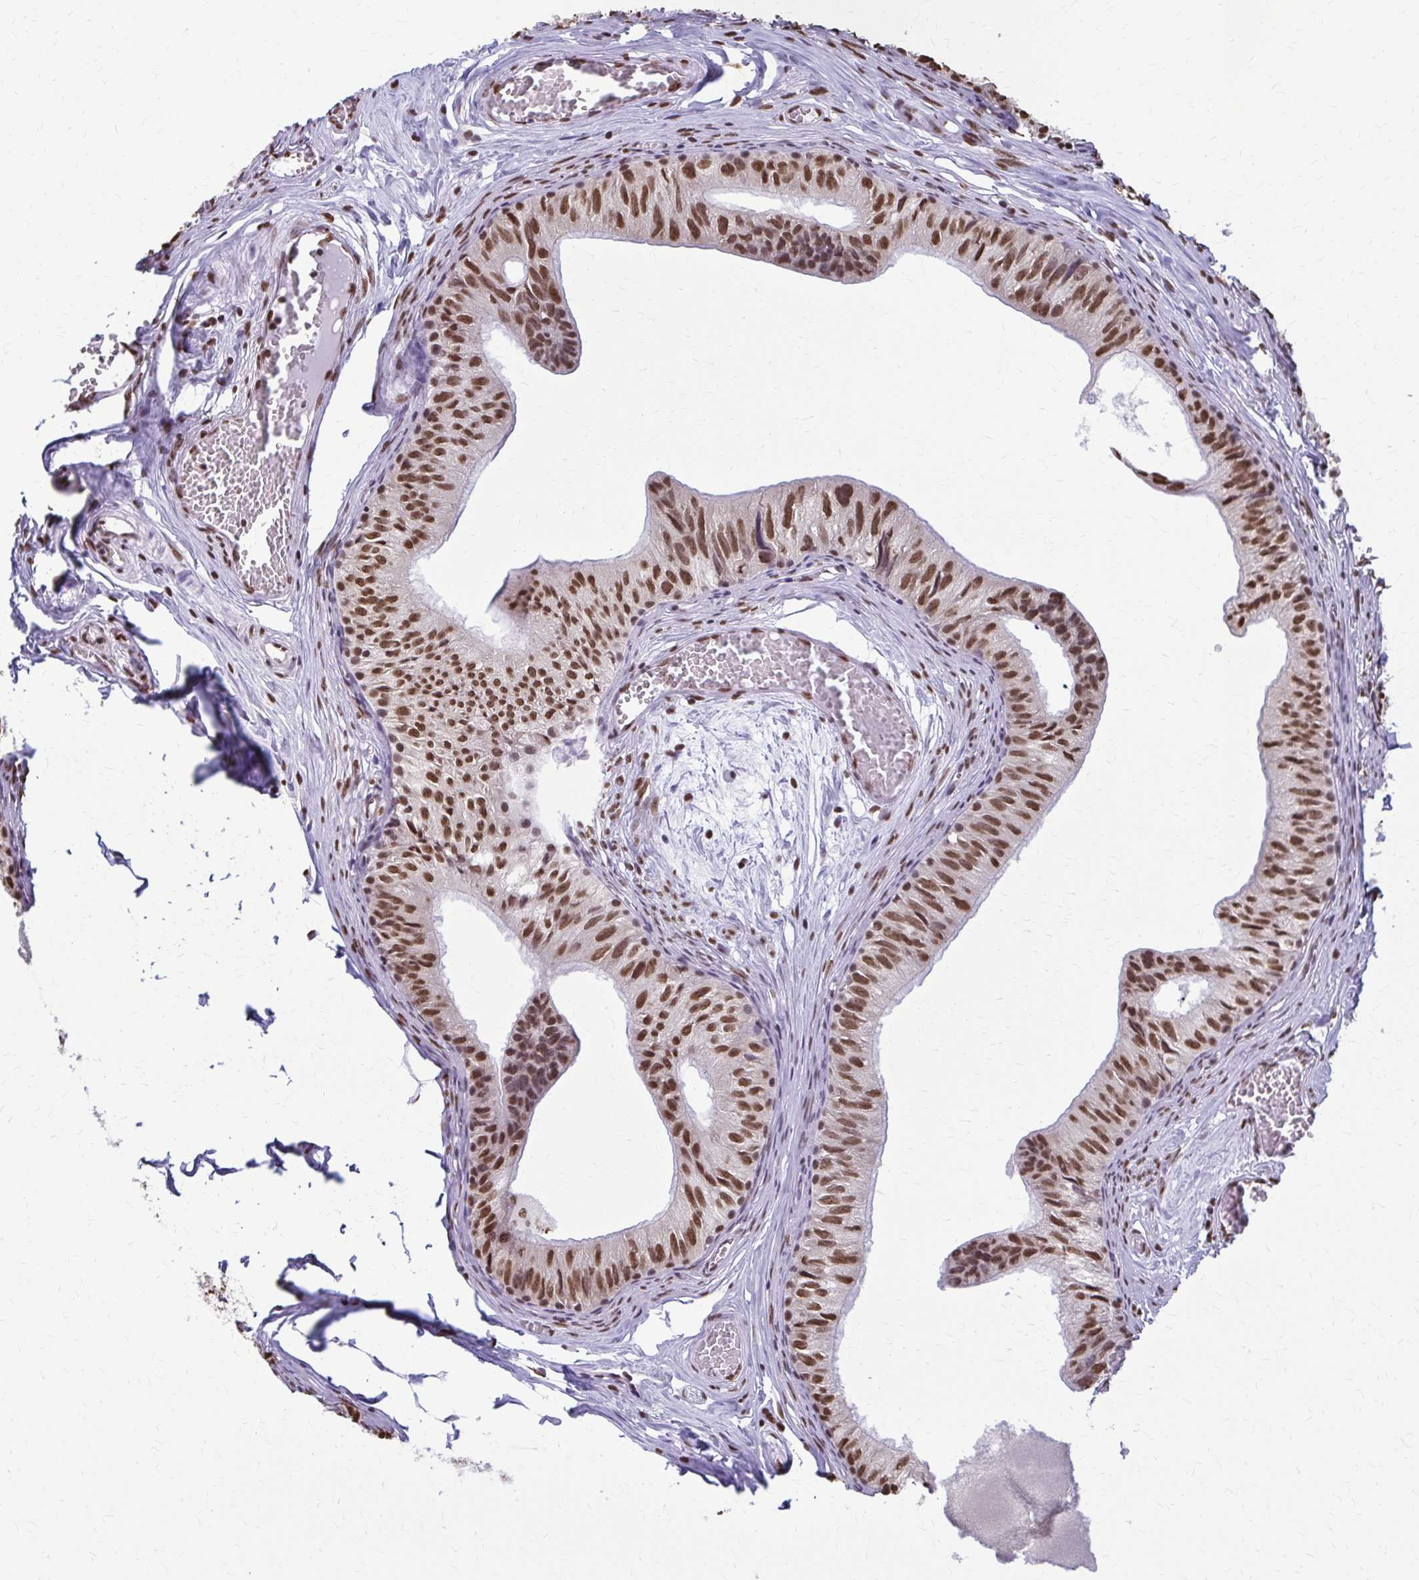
{"staining": {"intensity": "moderate", "quantity": ">75%", "location": "nuclear"}, "tissue": "epididymis", "cell_type": "Glandular cells", "image_type": "normal", "snomed": [{"axis": "morphology", "description": "Normal tissue, NOS"}, {"axis": "topography", "description": "Epididymis"}], "caption": "Epididymis stained for a protein (brown) reveals moderate nuclear positive positivity in approximately >75% of glandular cells.", "gene": "SNRPA", "patient": {"sex": "male", "age": 25}}